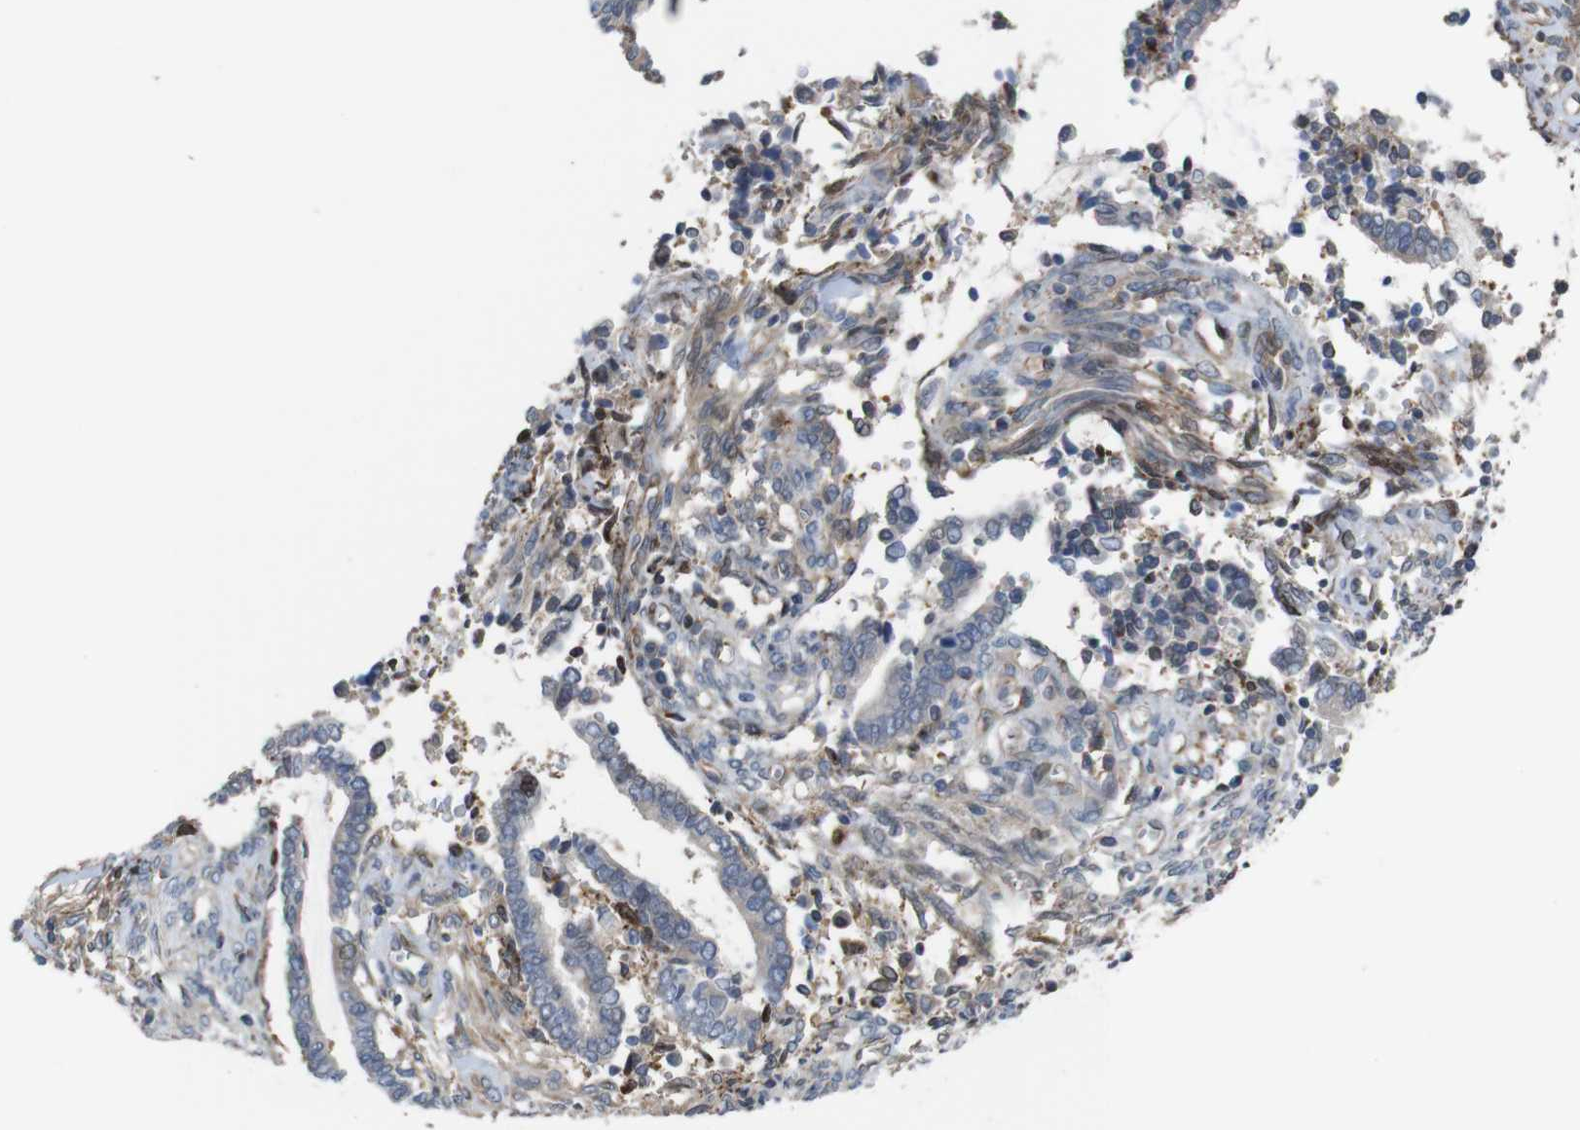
{"staining": {"intensity": "weak", "quantity": ">75%", "location": "cytoplasmic/membranous"}, "tissue": "cervical cancer", "cell_type": "Tumor cells", "image_type": "cancer", "snomed": [{"axis": "morphology", "description": "Adenocarcinoma, NOS"}, {"axis": "topography", "description": "Cervix"}], "caption": "This is an image of immunohistochemistry (IHC) staining of cervical cancer, which shows weak positivity in the cytoplasmic/membranous of tumor cells.", "gene": "PCOLCE2", "patient": {"sex": "female", "age": 44}}